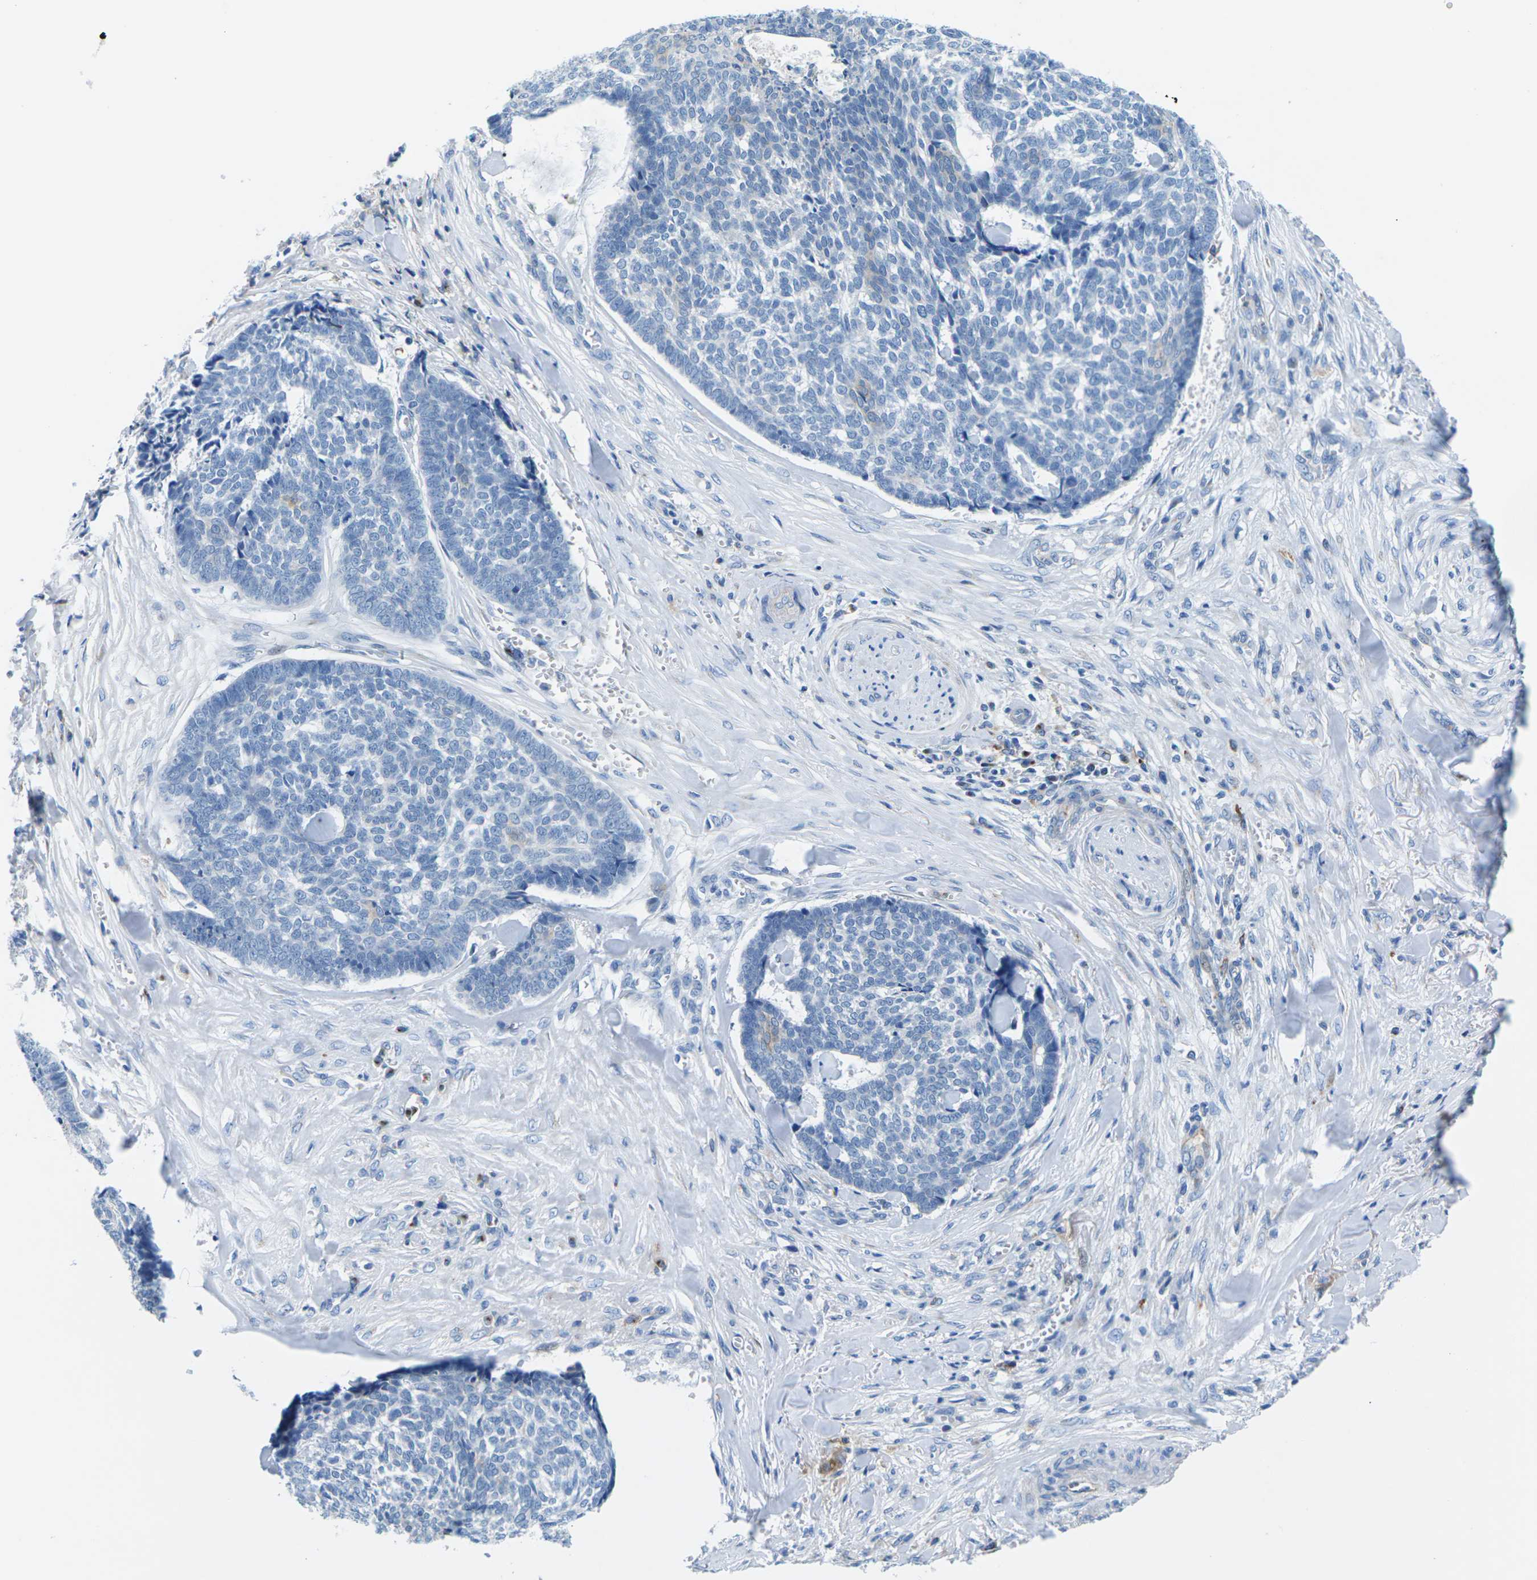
{"staining": {"intensity": "negative", "quantity": "none", "location": "none"}, "tissue": "skin cancer", "cell_type": "Tumor cells", "image_type": "cancer", "snomed": [{"axis": "morphology", "description": "Basal cell carcinoma"}, {"axis": "topography", "description": "Skin"}], "caption": "Tumor cells are negative for brown protein staining in basal cell carcinoma (skin).", "gene": "SYNGR2", "patient": {"sex": "male", "age": 84}}